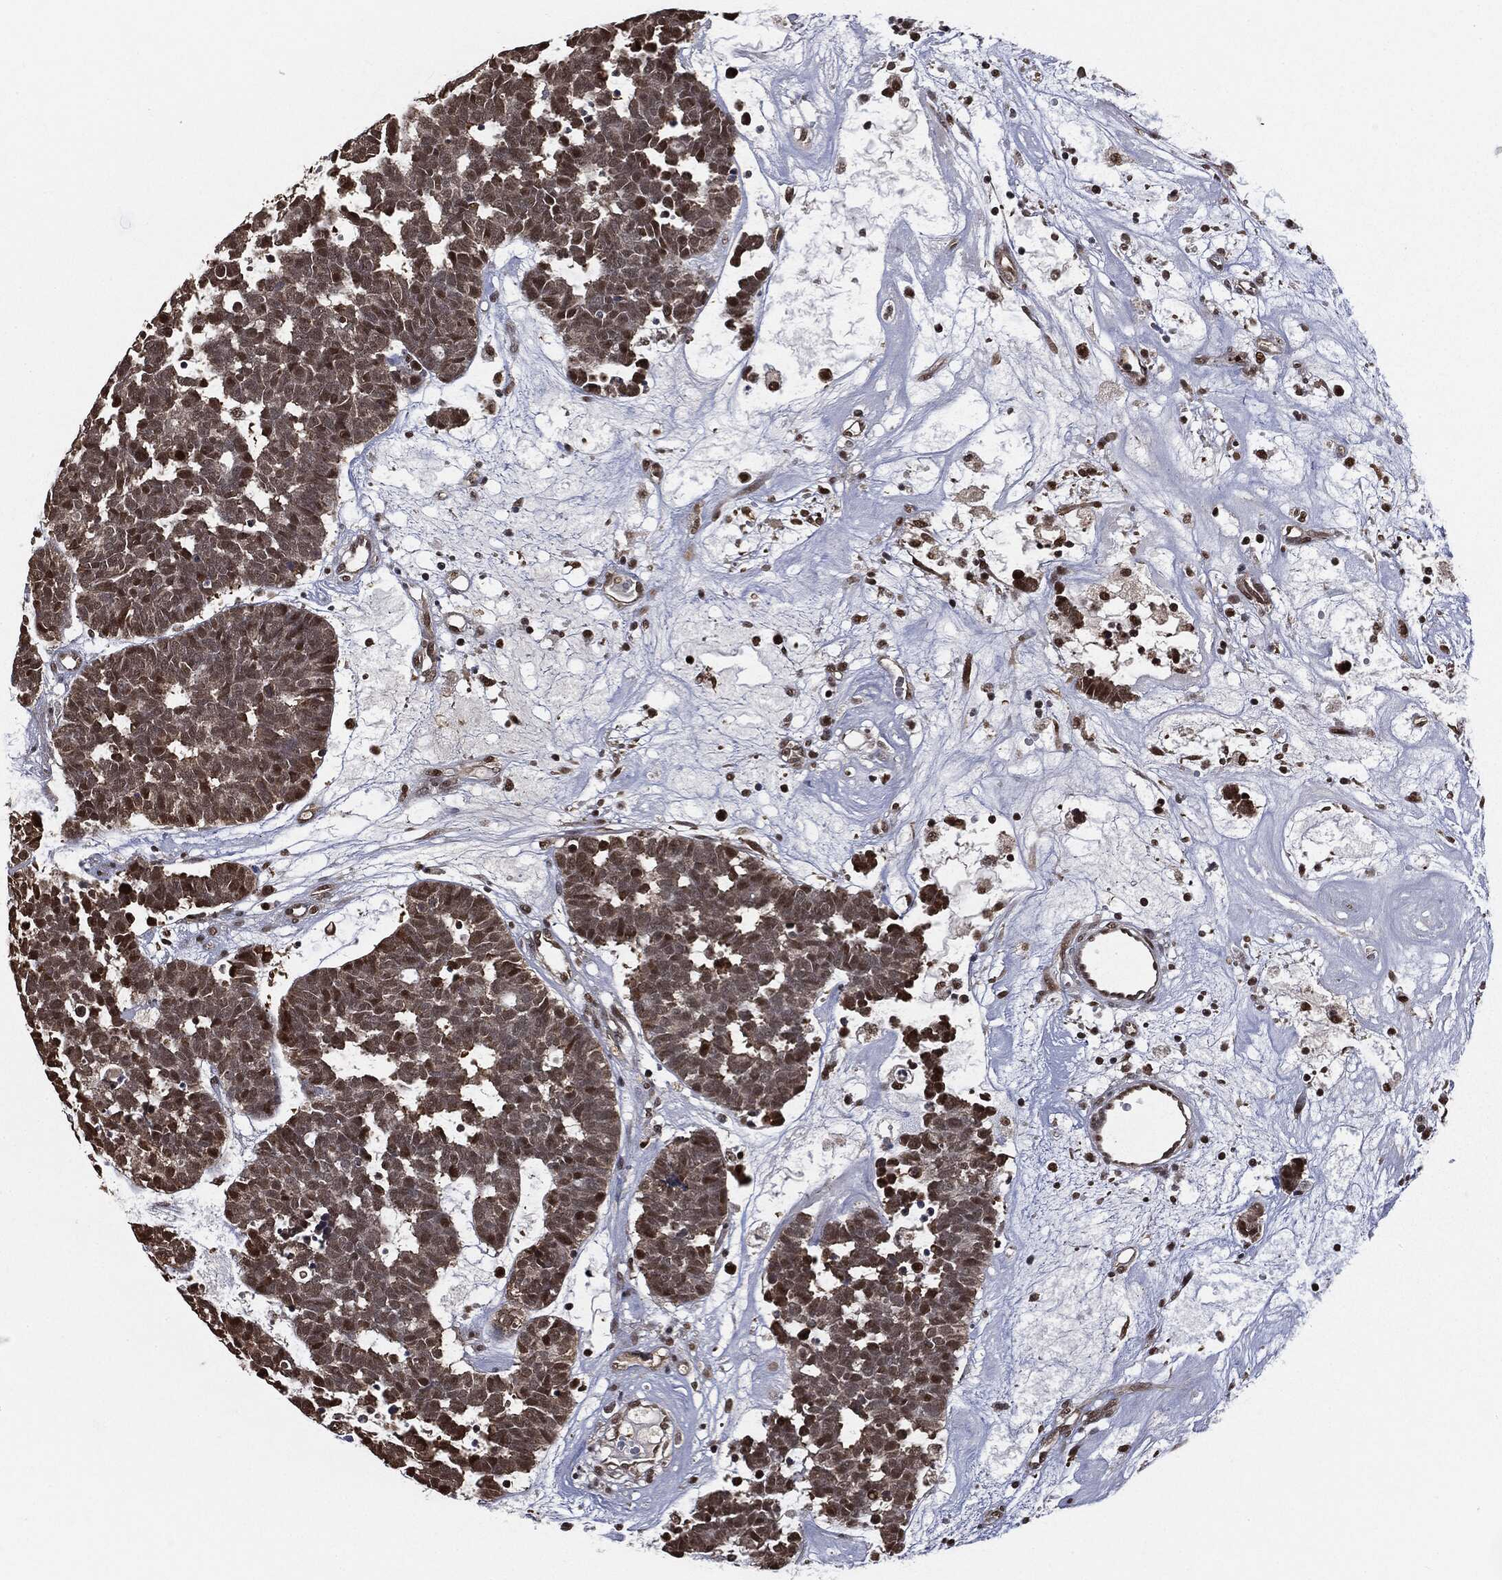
{"staining": {"intensity": "moderate", "quantity": "25%-75%", "location": "nuclear"}, "tissue": "head and neck cancer", "cell_type": "Tumor cells", "image_type": "cancer", "snomed": [{"axis": "morphology", "description": "Adenocarcinoma, NOS"}, {"axis": "topography", "description": "Head-Neck"}], "caption": "Moderate nuclear protein expression is present in approximately 25%-75% of tumor cells in head and neck cancer. Nuclei are stained in blue.", "gene": "SHLD2", "patient": {"sex": "female", "age": 81}}